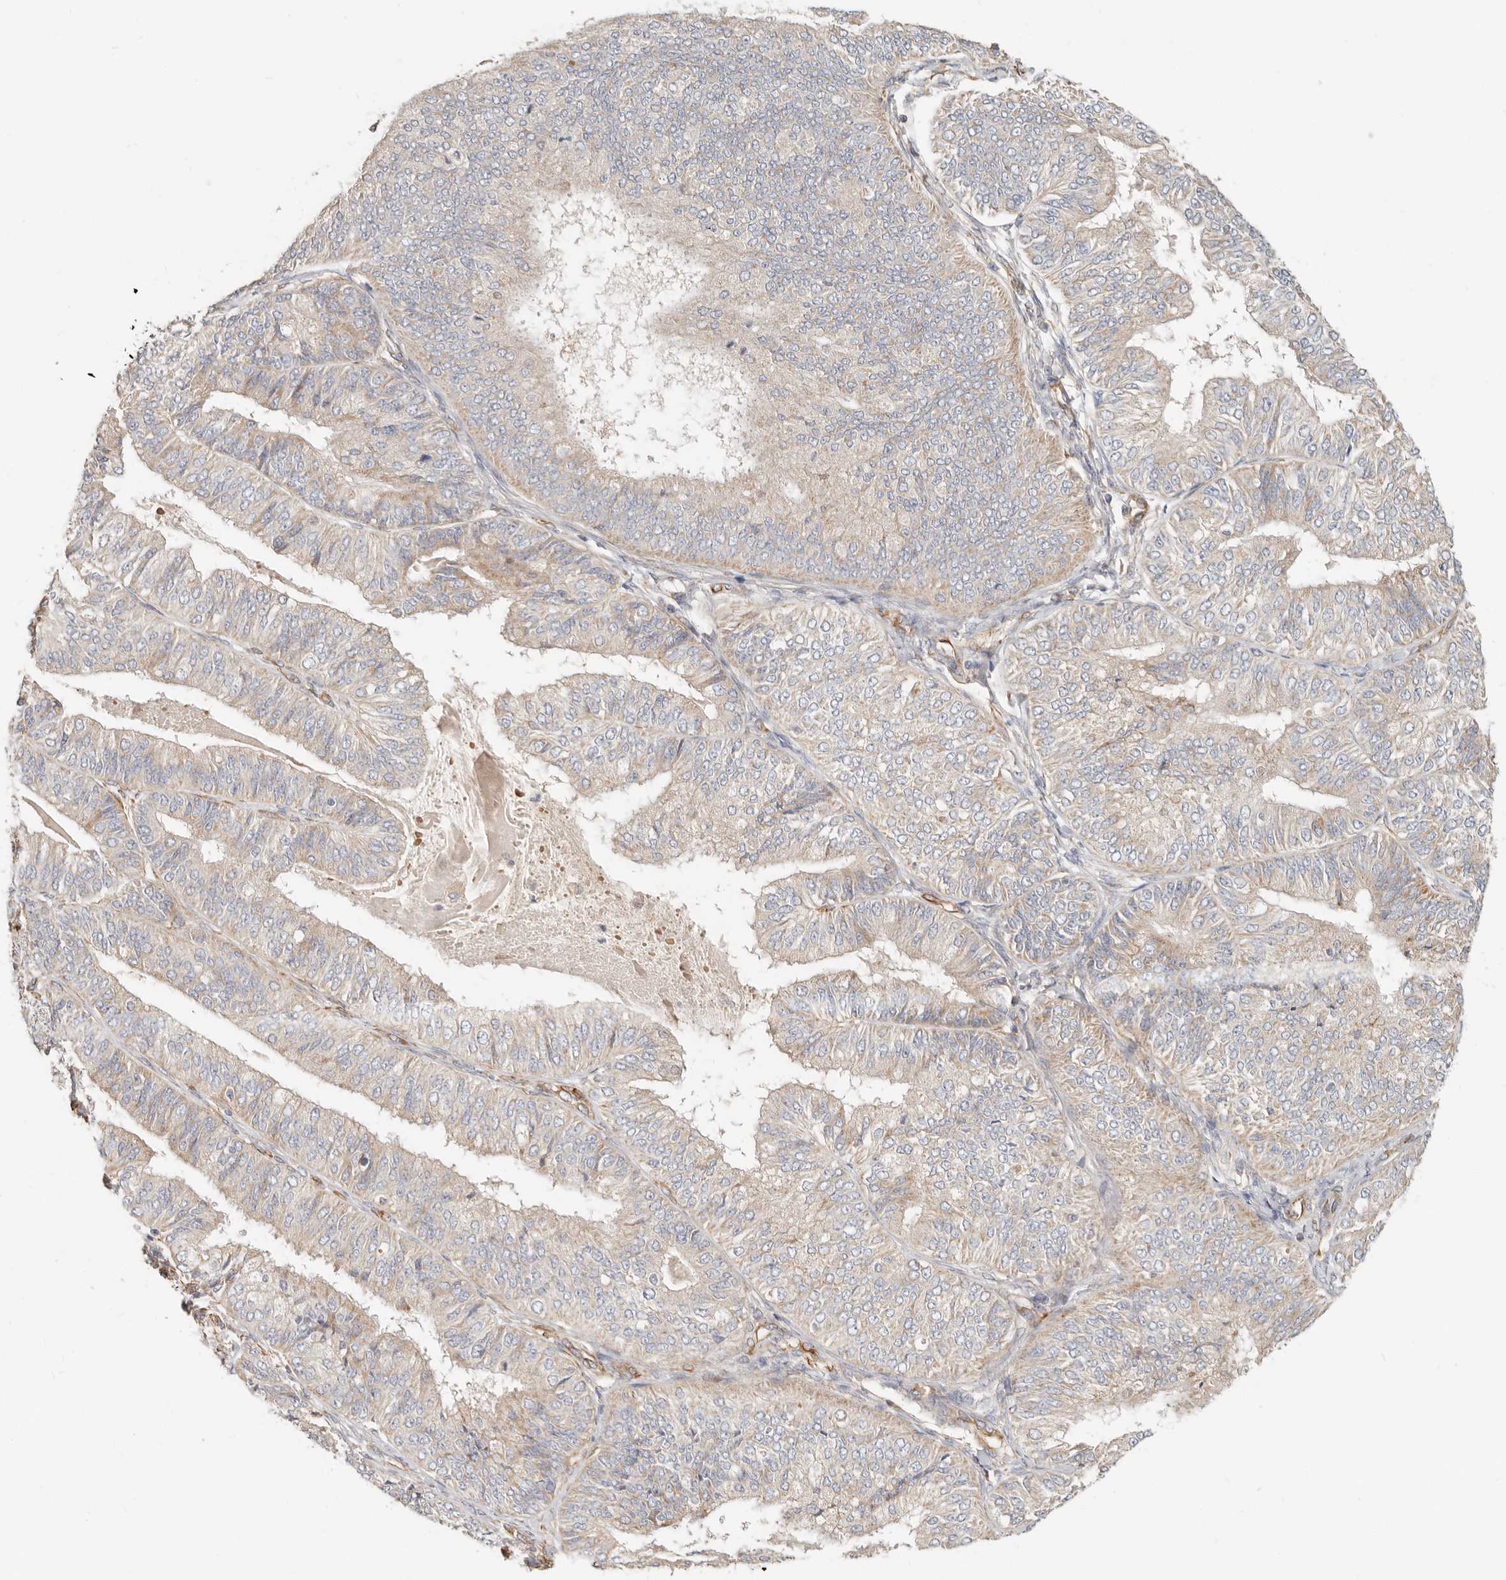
{"staining": {"intensity": "weak", "quantity": "<25%", "location": "cytoplasmic/membranous"}, "tissue": "endometrial cancer", "cell_type": "Tumor cells", "image_type": "cancer", "snomed": [{"axis": "morphology", "description": "Adenocarcinoma, NOS"}, {"axis": "topography", "description": "Endometrium"}], "caption": "Endometrial adenocarcinoma was stained to show a protein in brown. There is no significant staining in tumor cells.", "gene": "SPRING1", "patient": {"sex": "female", "age": 58}}